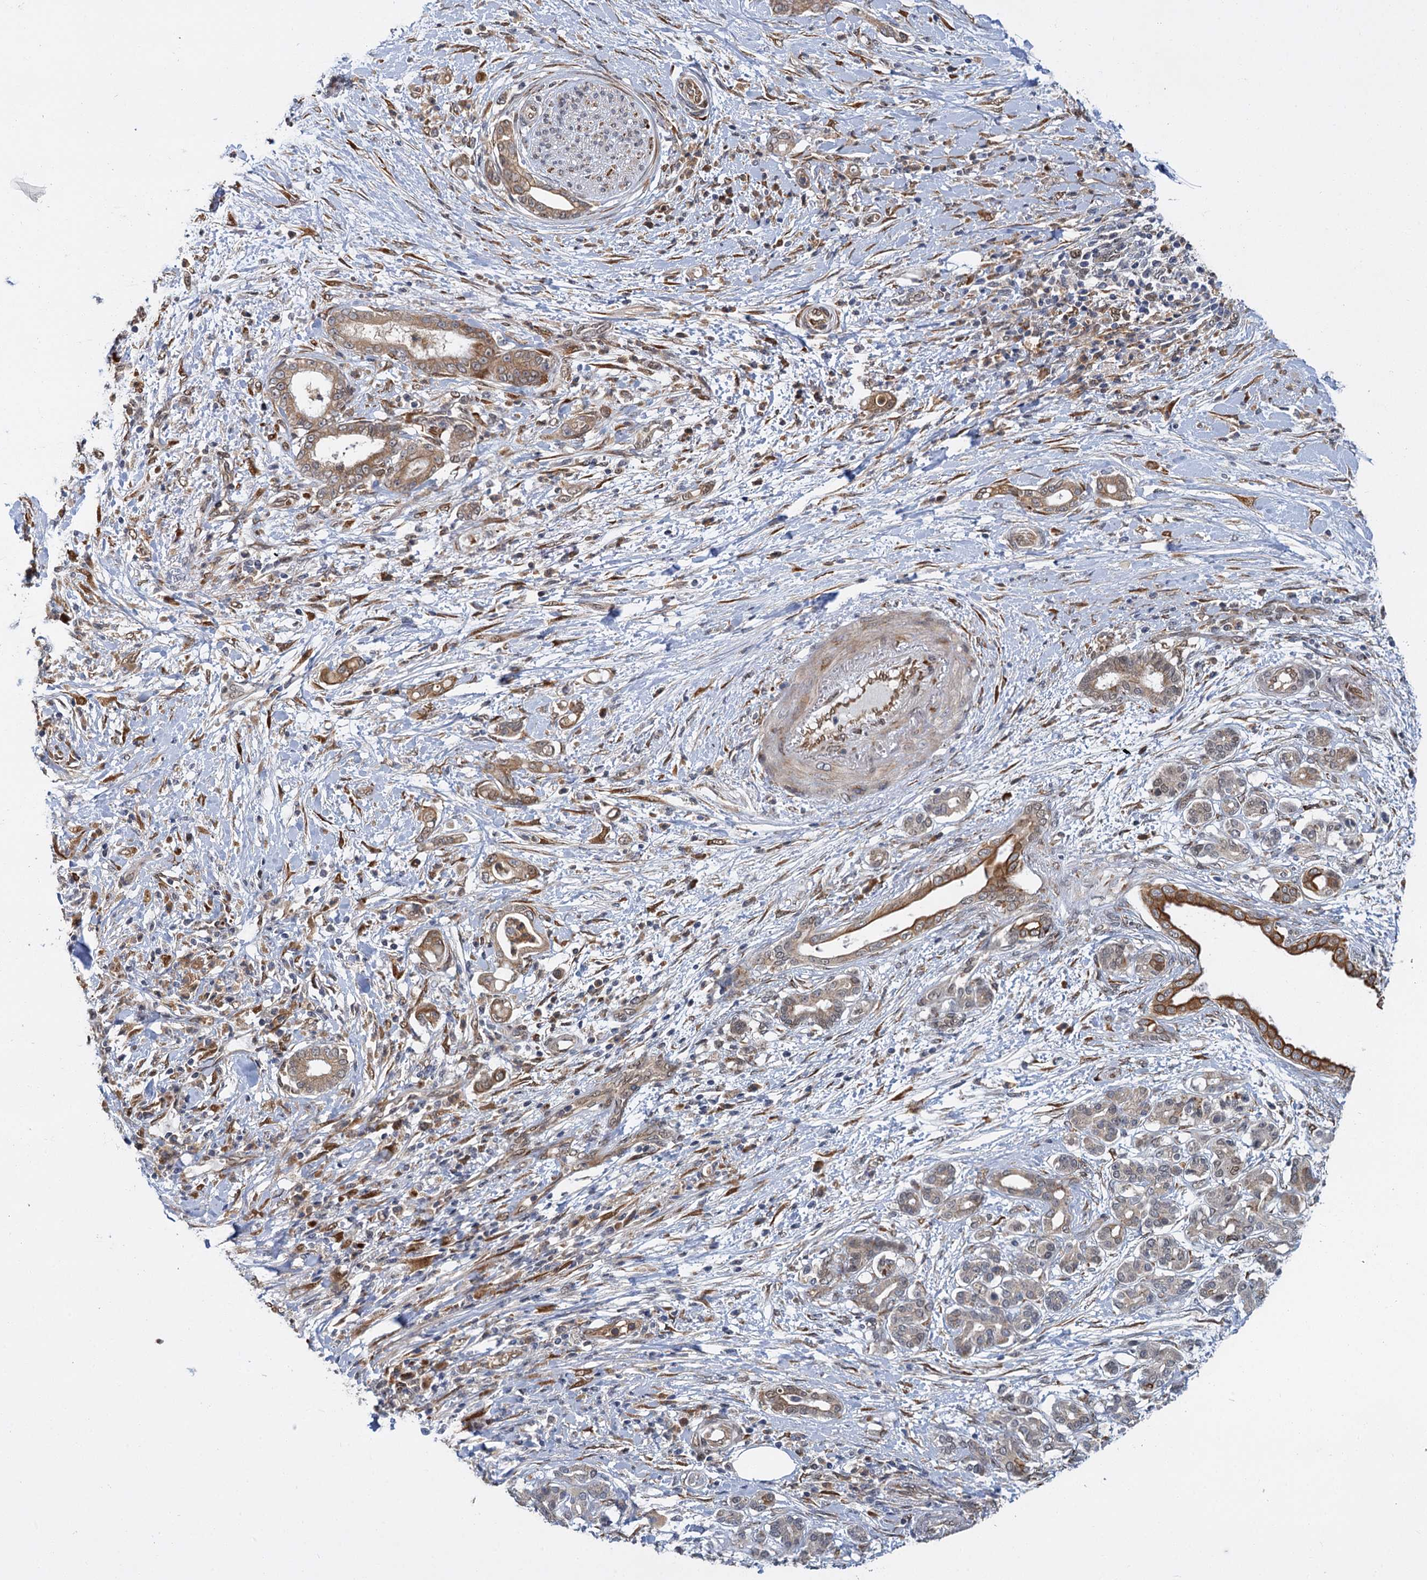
{"staining": {"intensity": "moderate", "quantity": ">75%", "location": "cytoplasmic/membranous"}, "tissue": "pancreatic cancer", "cell_type": "Tumor cells", "image_type": "cancer", "snomed": [{"axis": "morphology", "description": "Adenocarcinoma, NOS"}, {"axis": "topography", "description": "Pancreas"}], "caption": "Tumor cells demonstrate medium levels of moderate cytoplasmic/membranous expression in about >75% of cells in pancreatic cancer.", "gene": "APBA2", "patient": {"sex": "female", "age": 55}}